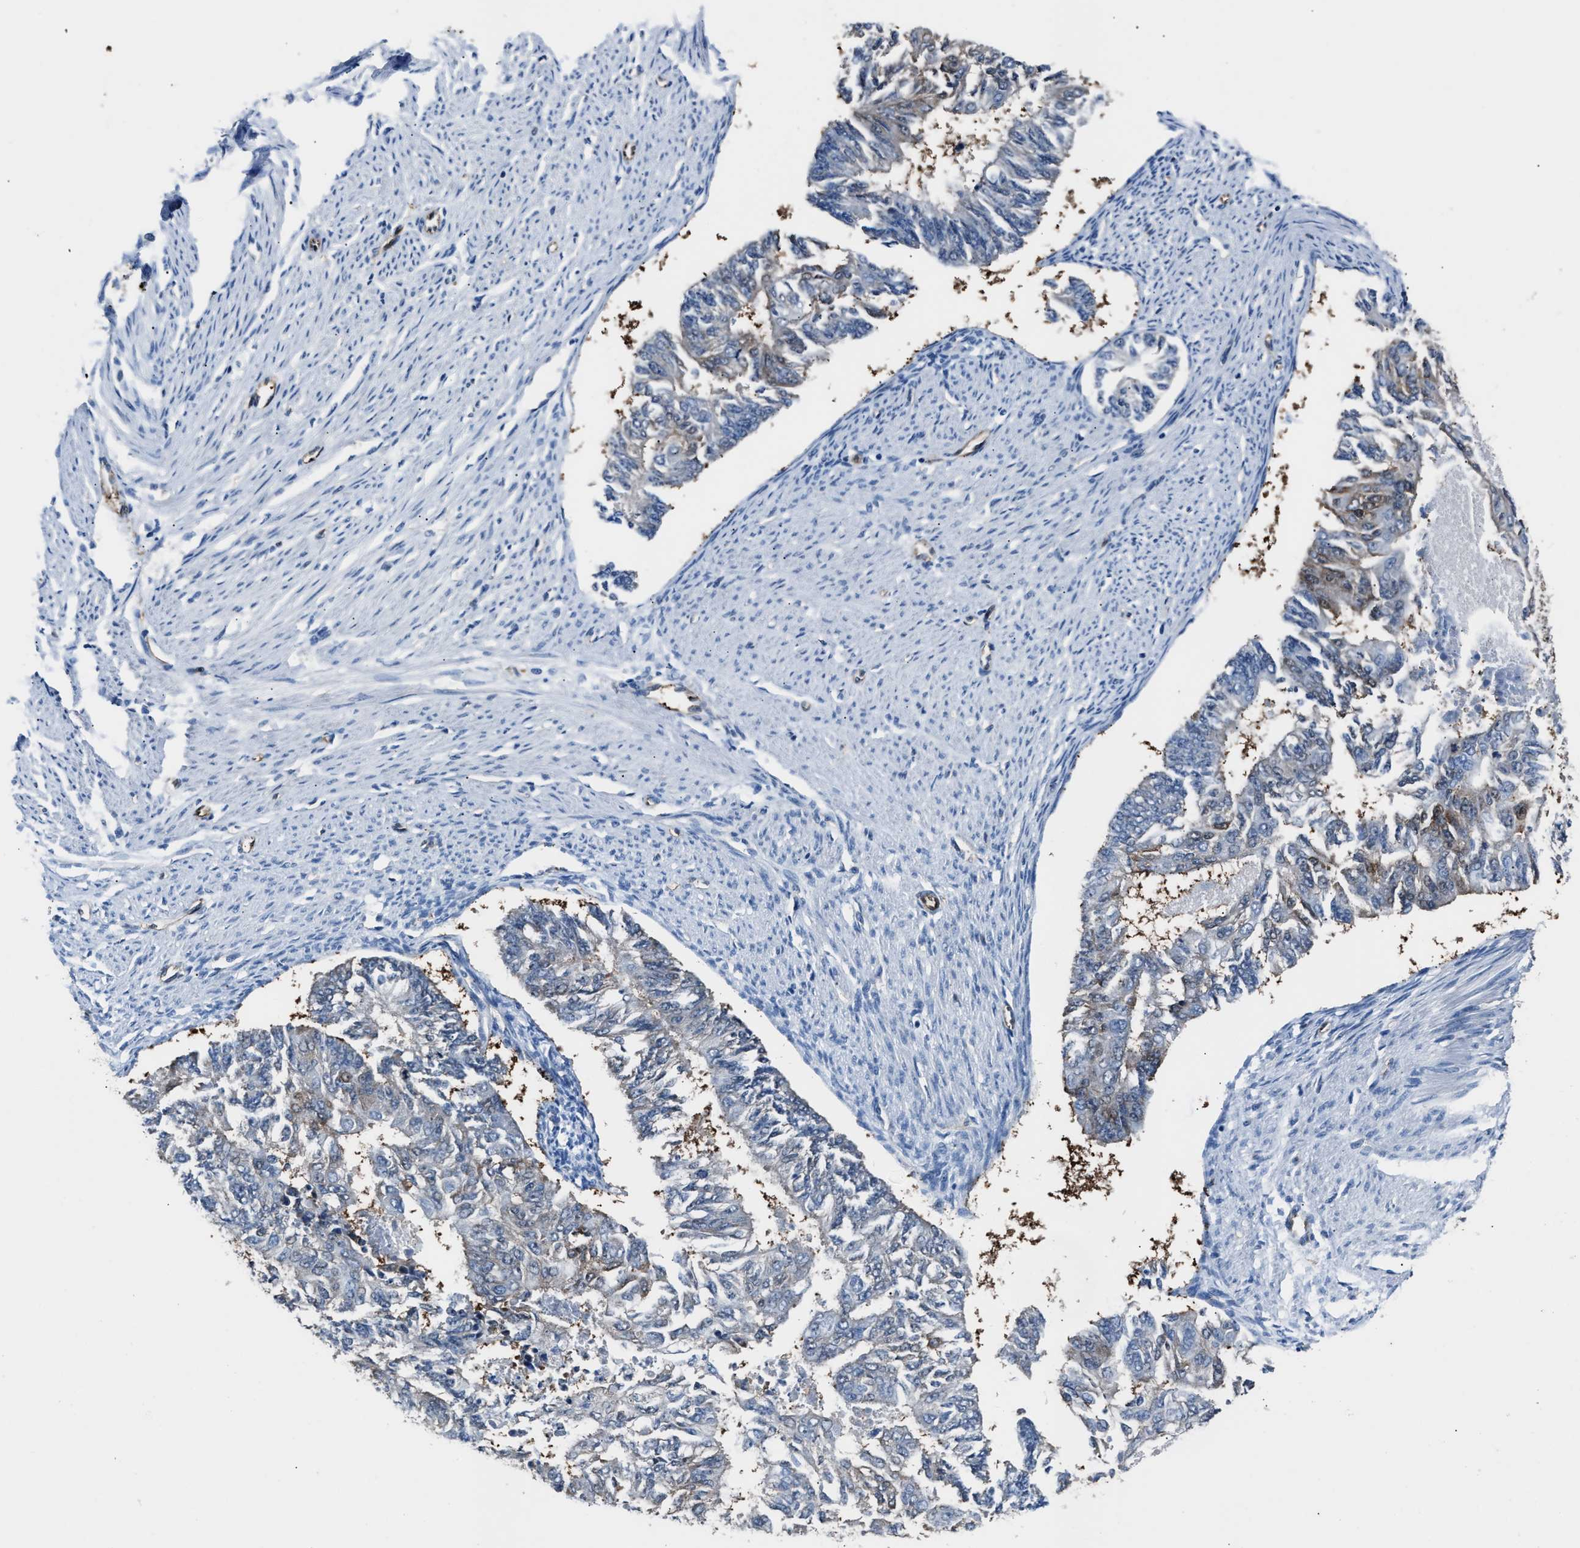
{"staining": {"intensity": "negative", "quantity": "none", "location": "none"}, "tissue": "endometrial cancer", "cell_type": "Tumor cells", "image_type": "cancer", "snomed": [{"axis": "morphology", "description": "Adenocarcinoma, NOS"}, {"axis": "topography", "description": "Endometrium"}], "caption": "The immunohistochemistry photomicrograph has no significant staining in tumor cells of adenocarcinoma (endometrial) tissue. Nuclei are stained in blue.", "gene": "PPA1", "patient": {"sex": "female", "age": 32}}